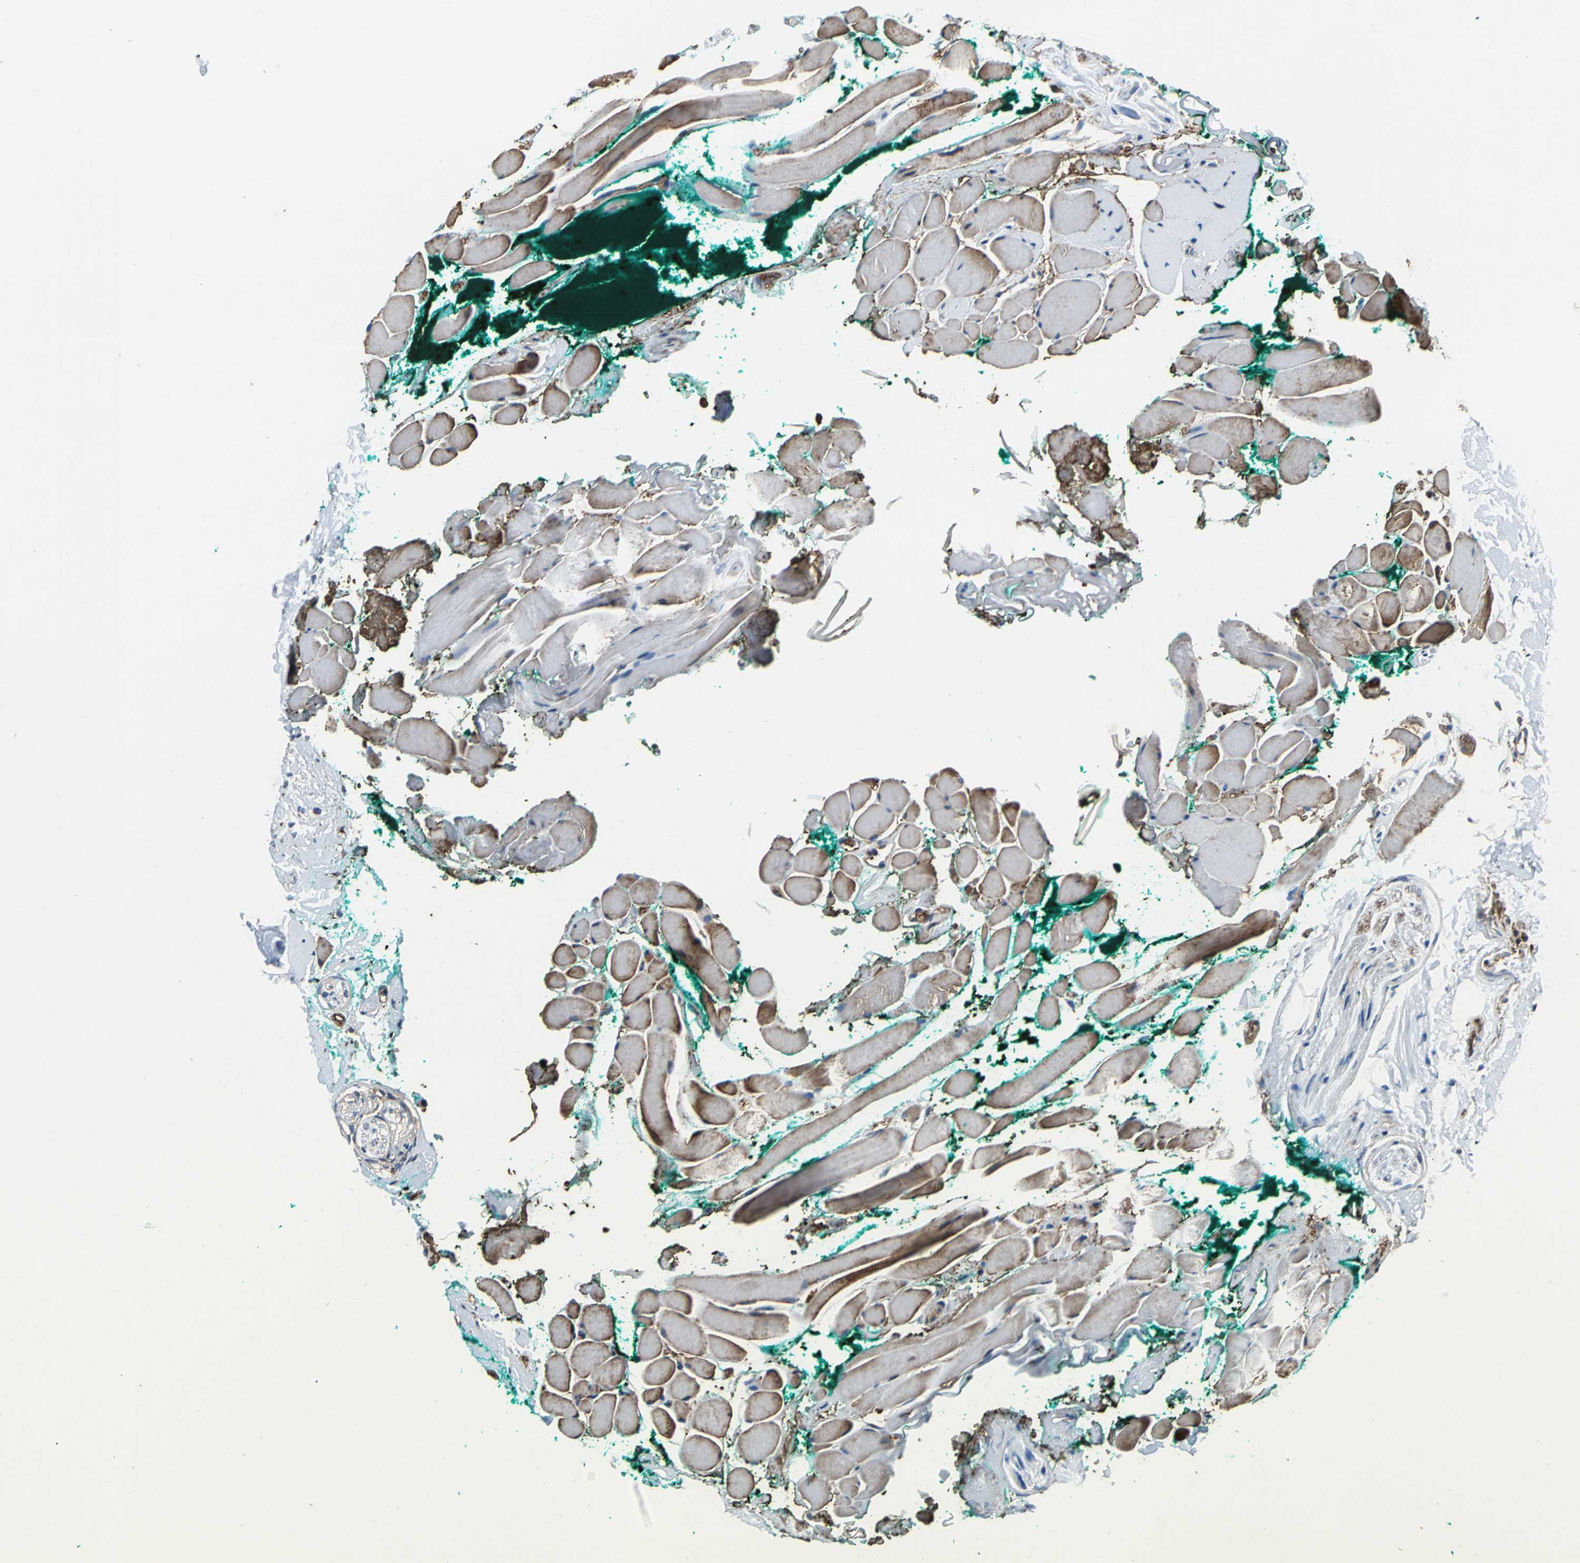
{"staining": {"intensity": "strong", "quantity": "25%-75%", "location": "cytoplasmic/membranous"}, "tissue": "skeletal muscle", "cell_type": "Myocytes", "image_type": "normal", "snomed": [{"axis": "morphology", "description": "Normal tissue, NOS"}, {"axis": "topography", "description": "Skeletal muscle"}, {"axis": "topography", "description": "Peripheral nerve tissue"}], "caption": "The micrograph shows immunohistochemical staining of unremarkable skeletal muscle. There is strong cytoplasmic/membranous staining is appreciated in approximately 25%-75% of myocytes.", "gene": "PARVA", "patient": {"sex": "female", "age": 84}}